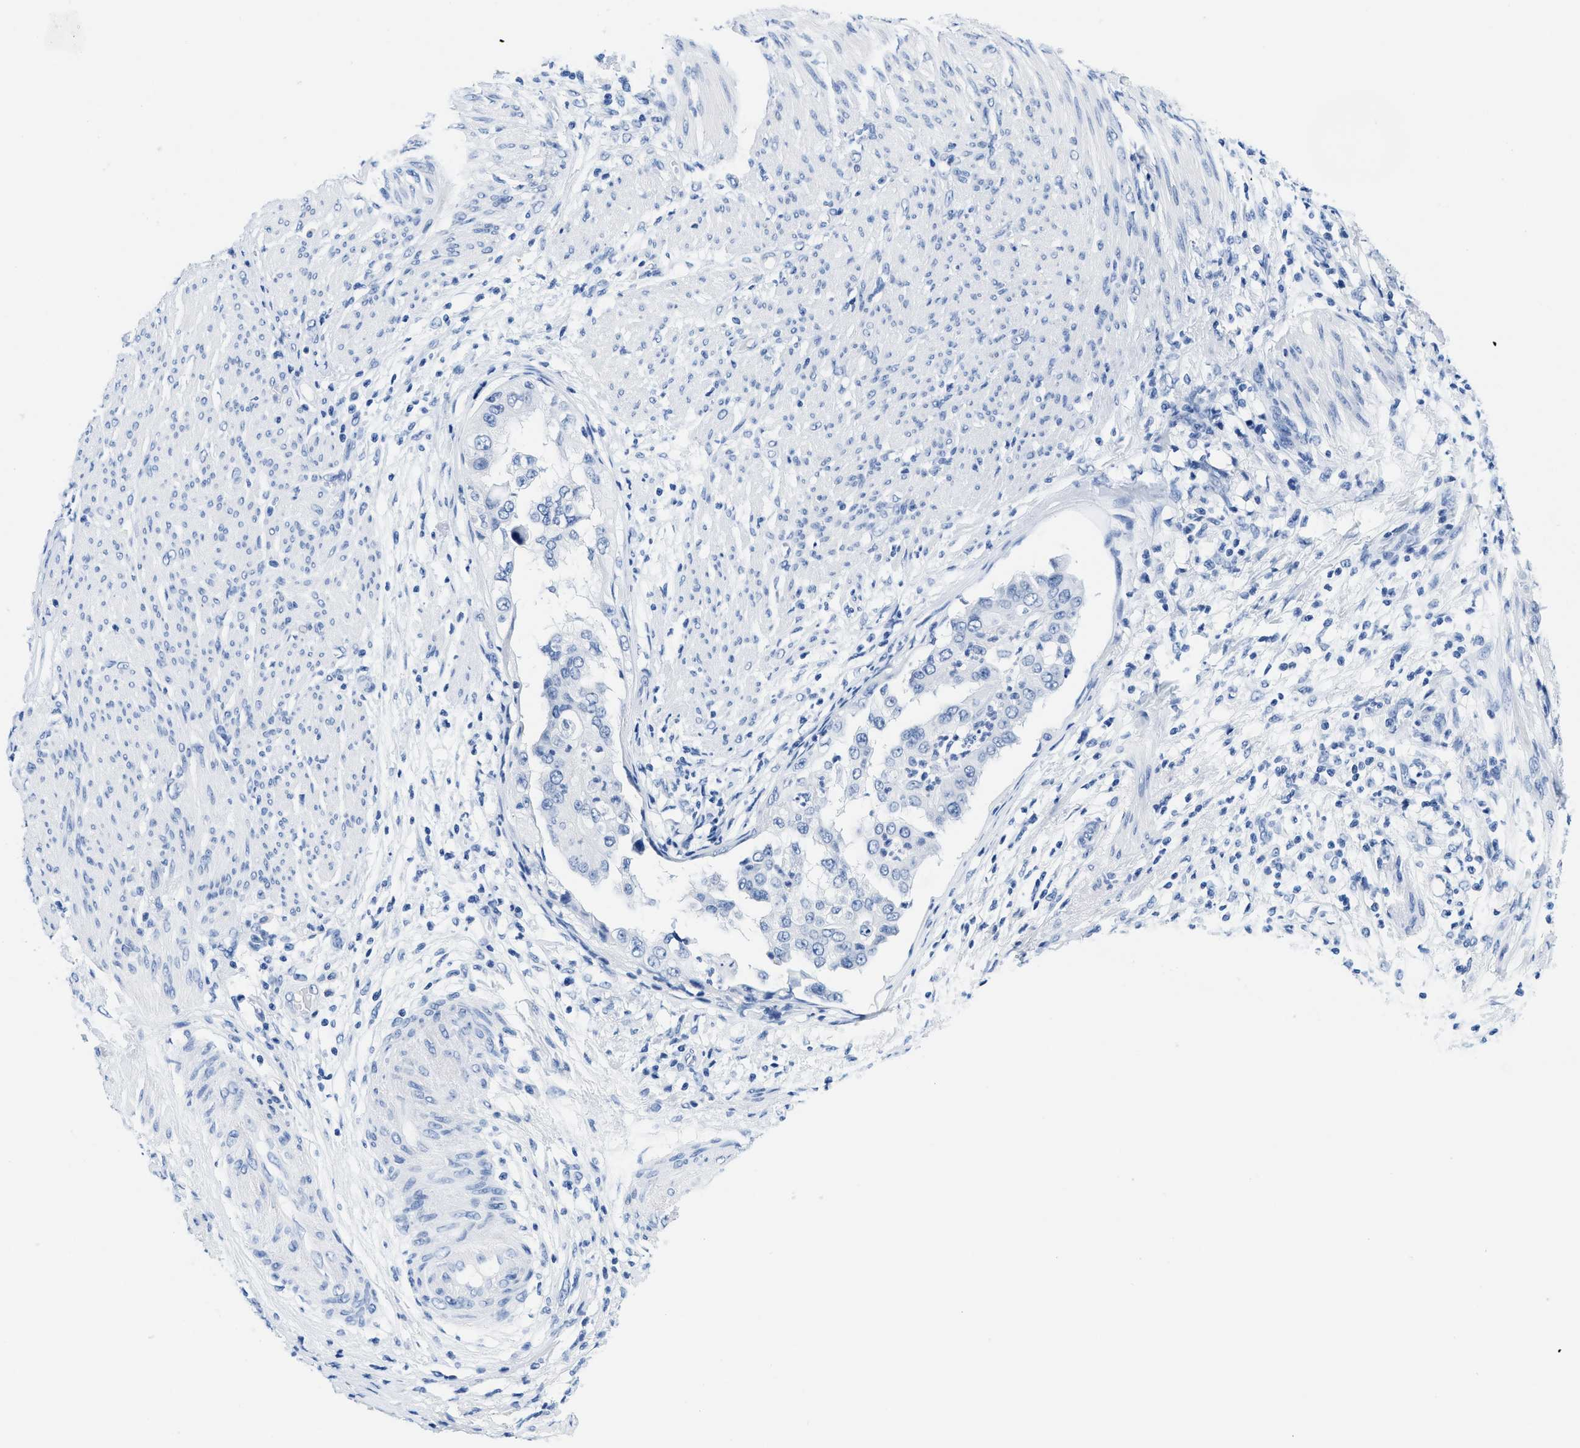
{"staining": {"intensity": "negative", "quantity": "none", "location": "none"}, "tissue": "endometrial cancer", "cell_type": "Tumor cells", "image_type": "cancer", "snomed": [{"axis": "morphology", "description": "Adenocarcinoma, NOS"}, {"axis": "topography", "description": "Endometrium"}], "caption": "The photomicrograph exhibits no staining of tumor cells in adenocarcinoma (endometrial).", "gene": "GSN", "patient": {"sex": "female", "age": 85}}